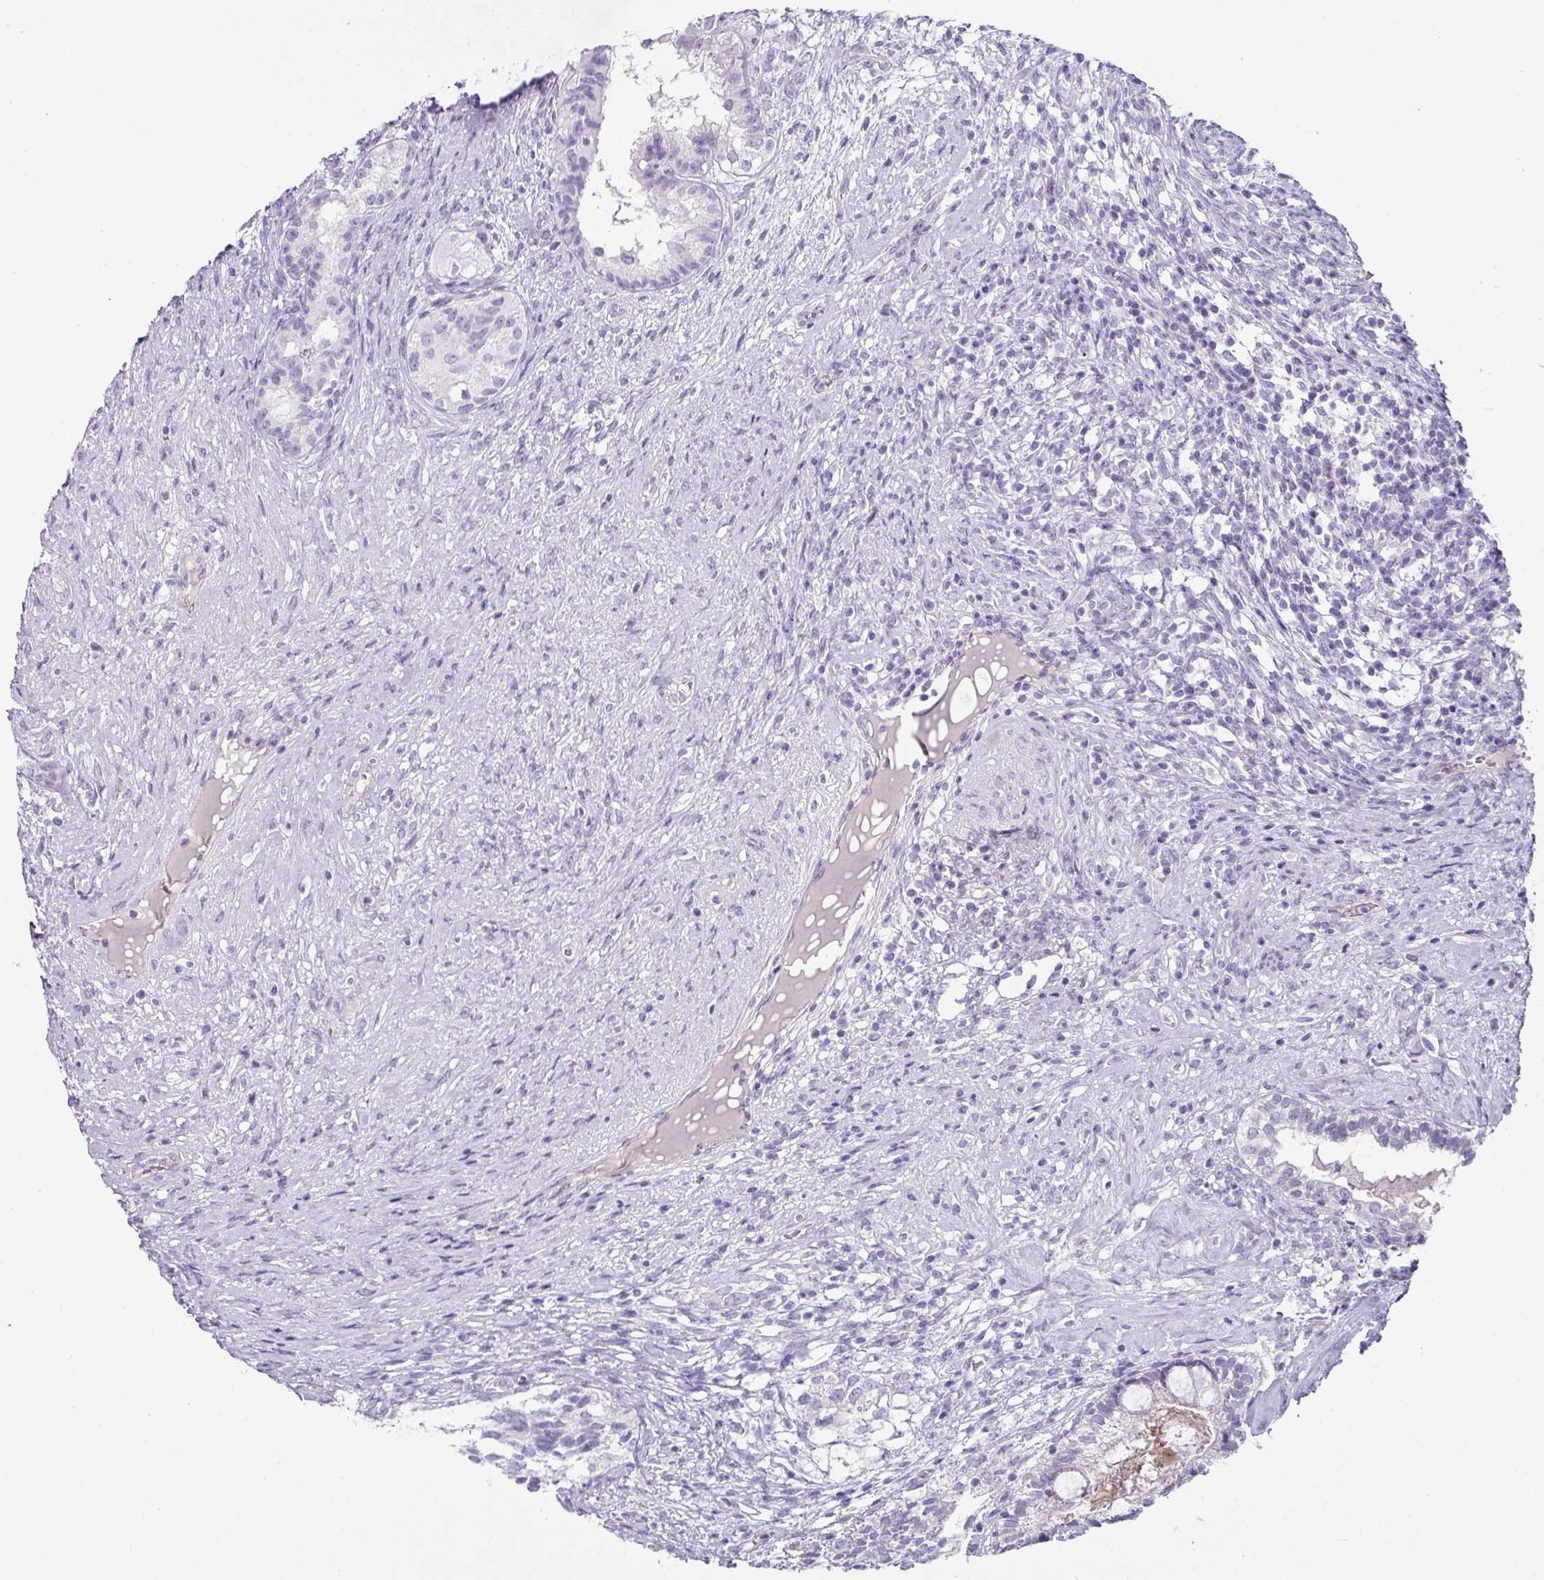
{"staining": {"intensity": "negative", "quantity": "none", "location": "none"}, "tissue": "testis cancer", "cell_type": "Tumor cells", "image_type": "cancer", "snomed": [{"axis": "morphology", "description": "Seminoma, NOS"}, {"axis": "morphology", "description": "Carcinoma, Embryonal, NOS"}, {"axis": "topography", "description": "Testis"}], "caption": "This is an IHC micrograph of human testis cancer (seminoma). There is no expression in tumor cells.", "gene": "OR52N1", "patient": {"sex": "male", "age": 41}}